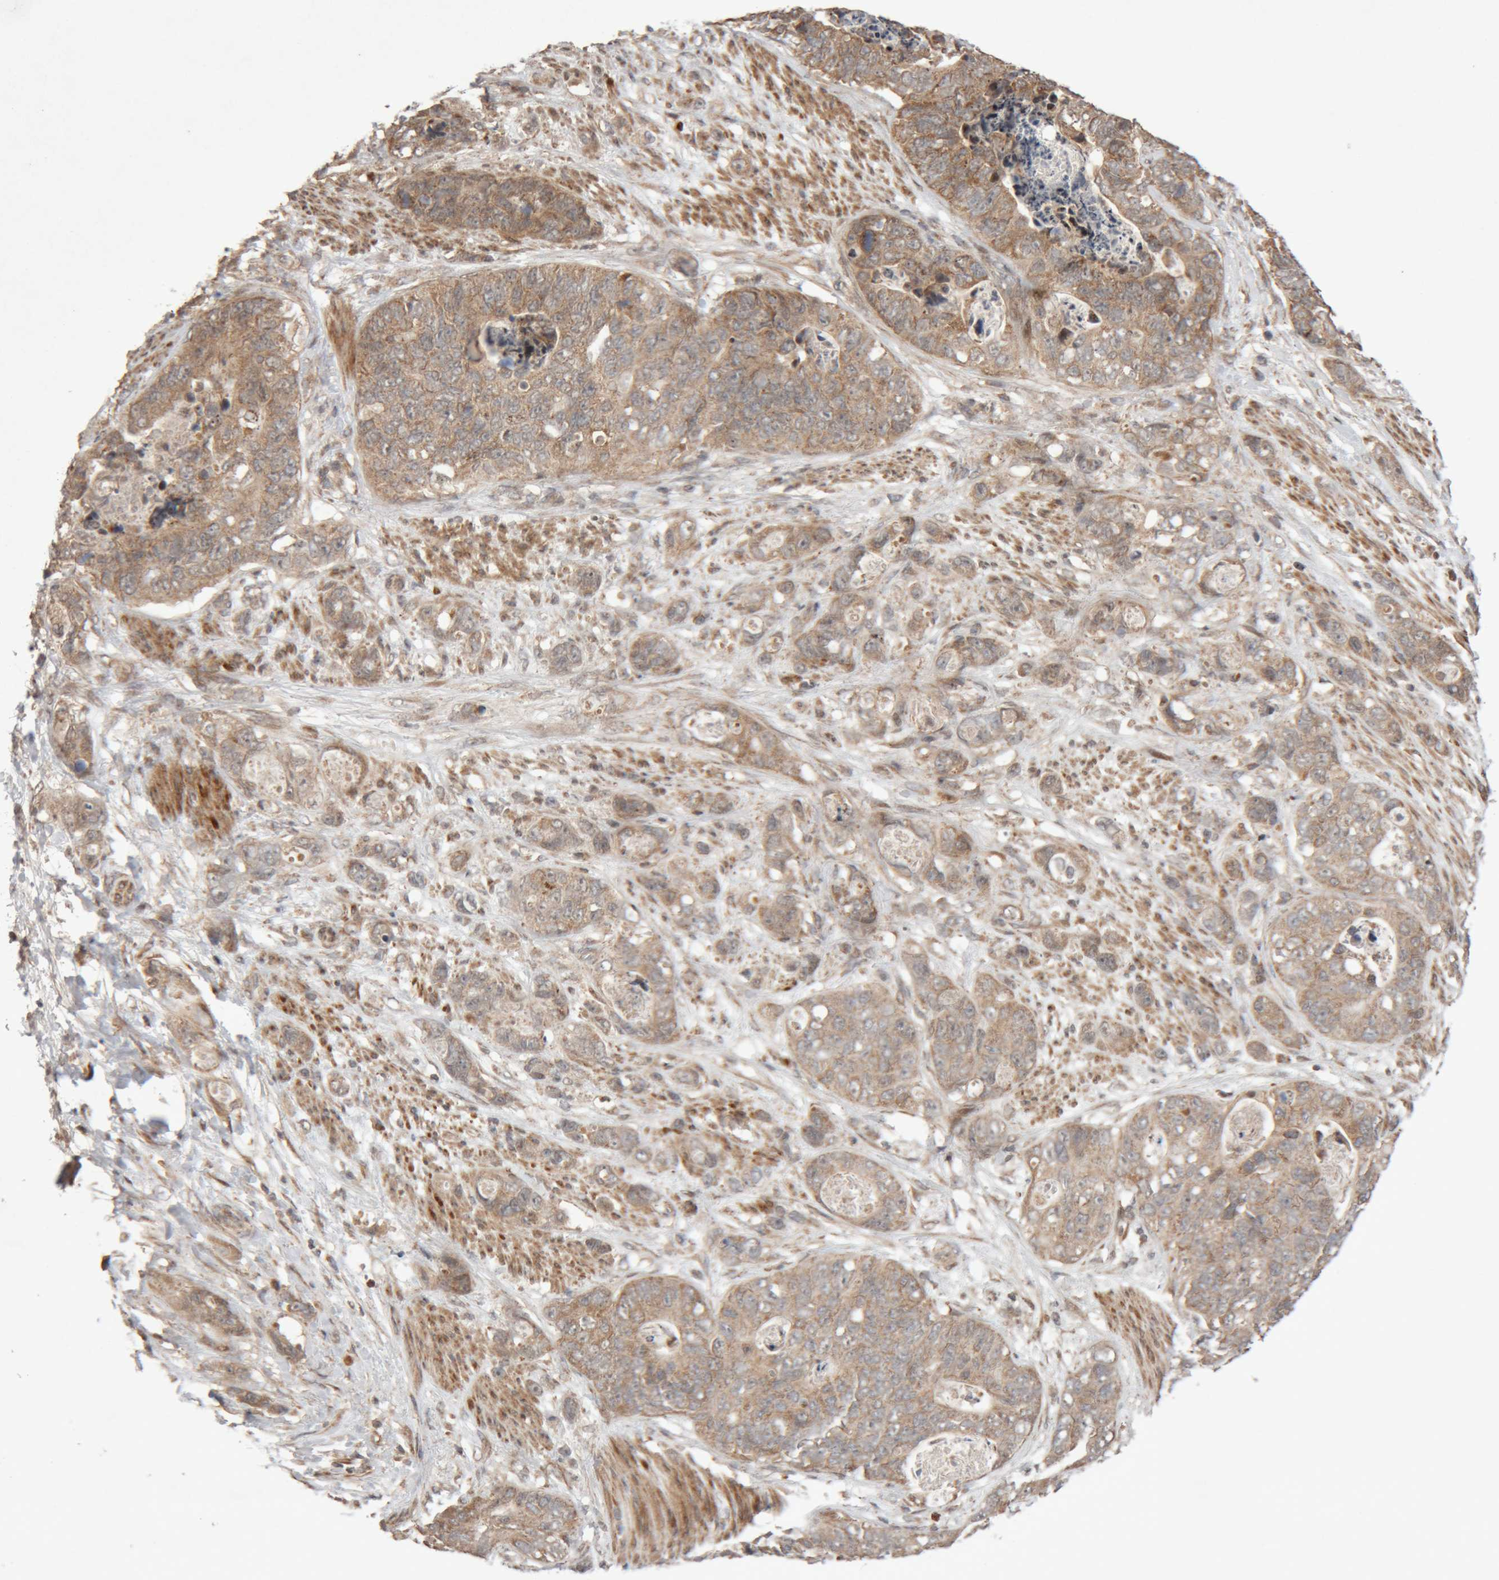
{"staining": {"intensity": "moderate", "quantity": ">75%", "location": "cytoplasmic/membranous"}, "tissue": "stomach cancer", "cell_type": "Tumor cells", "image_type": "cancer", "snomed": [{"axis": "morphology", "description": "Normal tissue, NOS"}, {"axis": "morphology", "description": "Adenocarcinoma, NOS"}, {"axis": "topography", "description": "Stomach"}], "caption": "Immunohistochemical staining of human stomach cancer shows medium levels of moderate cytoplasmic/membranous protein staining in approximately >75% of tumor cells. The staining was performed using DAB (3,3'-diaminobenzidine) to visualize the protein expression in brown, while the nuclei were stained in blue with hematoxylin (Magnification: 20x).", "gene": "KIF21B", "patient": {"sex": "female", "age": 89}}